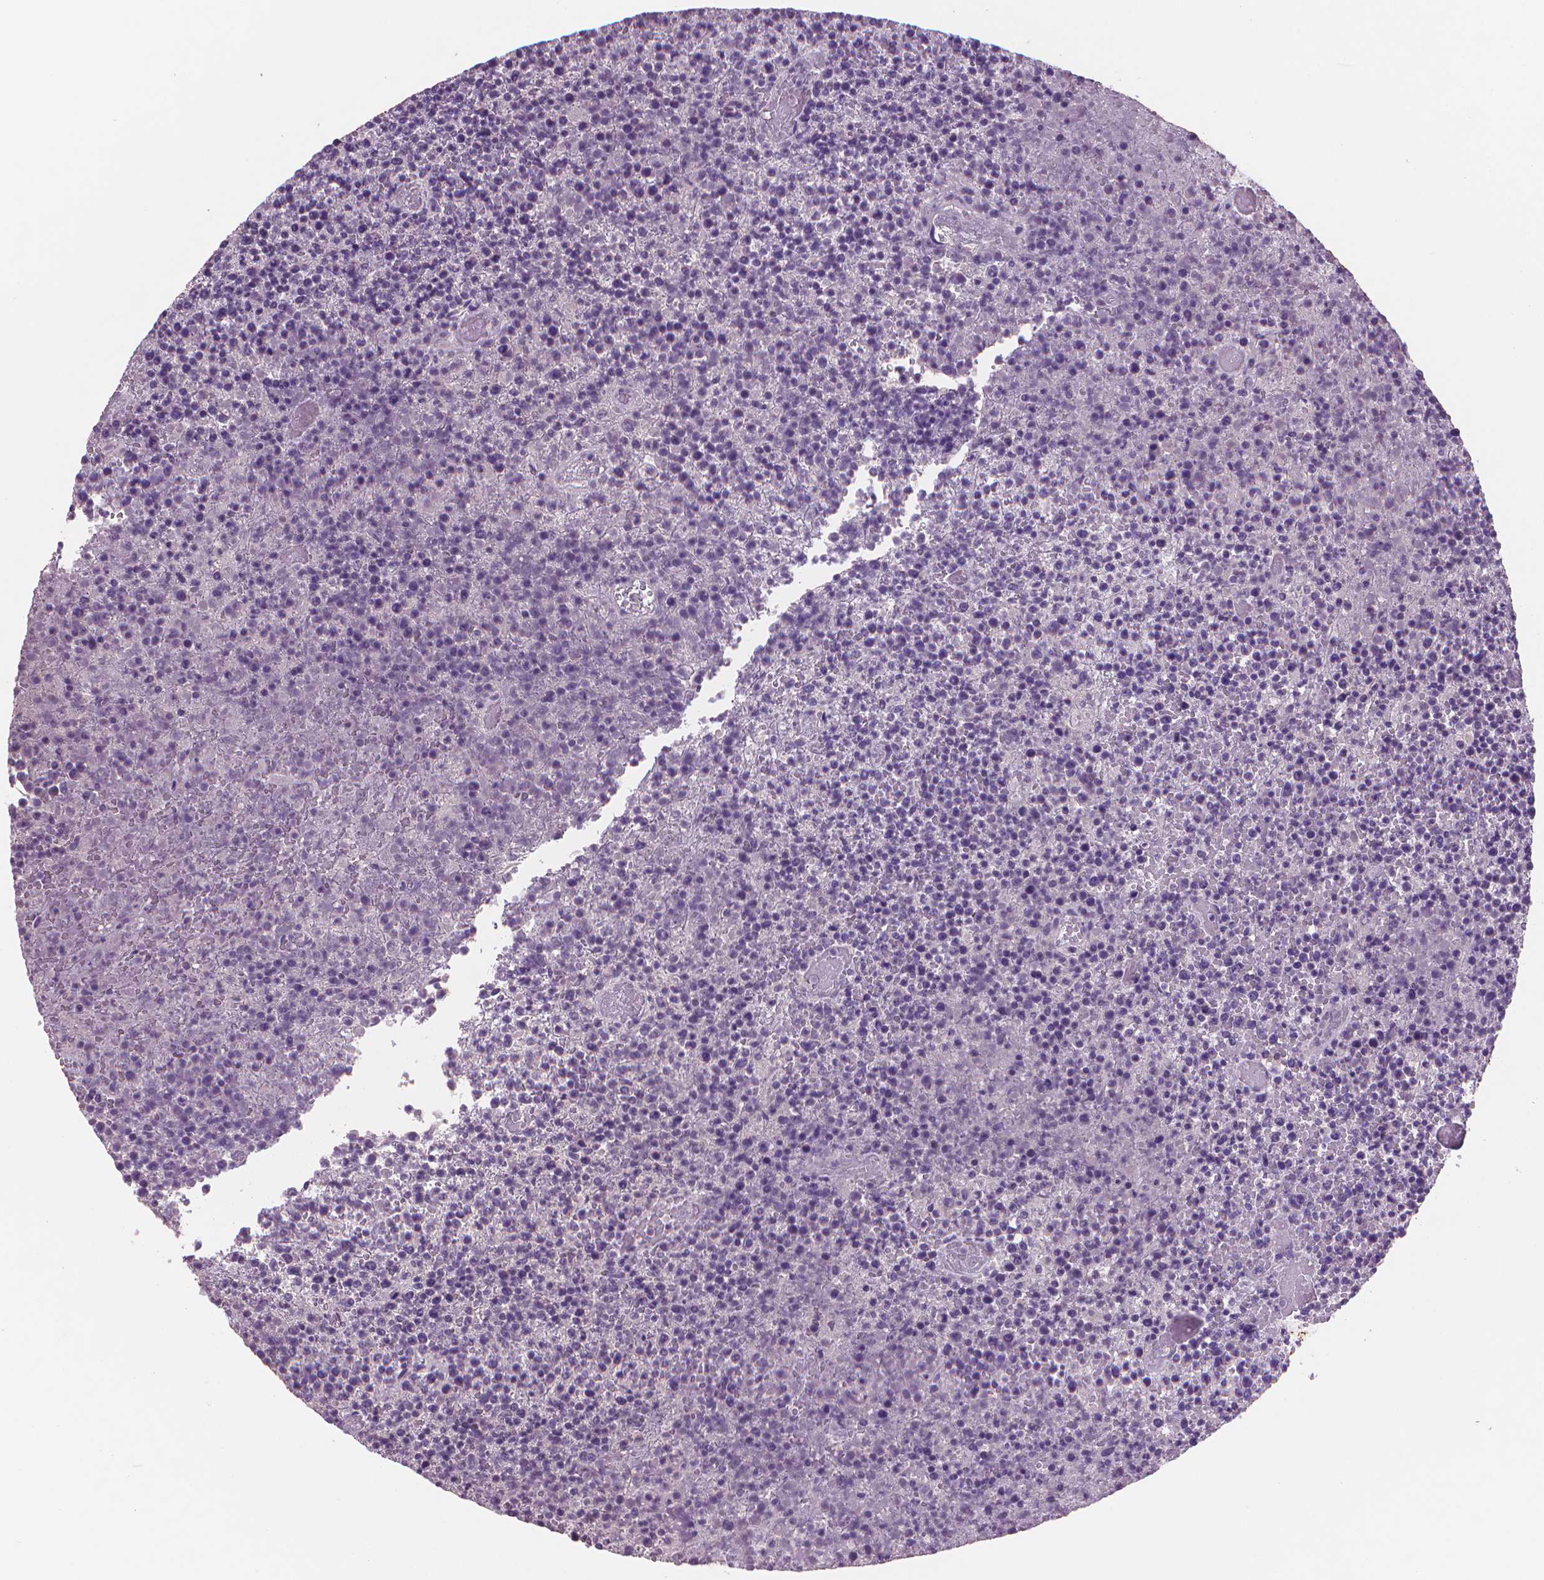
{"staining": {"intensity": "negative", "quantity": "none", "location": "none"}, "tissue": "lymphoma", "cell_type": "Tumor cells", "image_type": "cancer", "snomed": [{"axis": "morphology", "description": "Malignant lymphoma, non-Hodgkin's type, High grade"}, {"axis": "topography", "description": "Lymph node"}], "caption": "DAB immunohistochemical staining of human malignant lymphoma, non-Hodgkin's type (high-grade) reveals no significant expression in tumor cells. (Stains: DAB IHC with hematoxylin counter stain, Microscopy: brightfield microscopy at high magnification).", "gene": "TNNI2", "patient": {"sex": "male", "age": 13}}